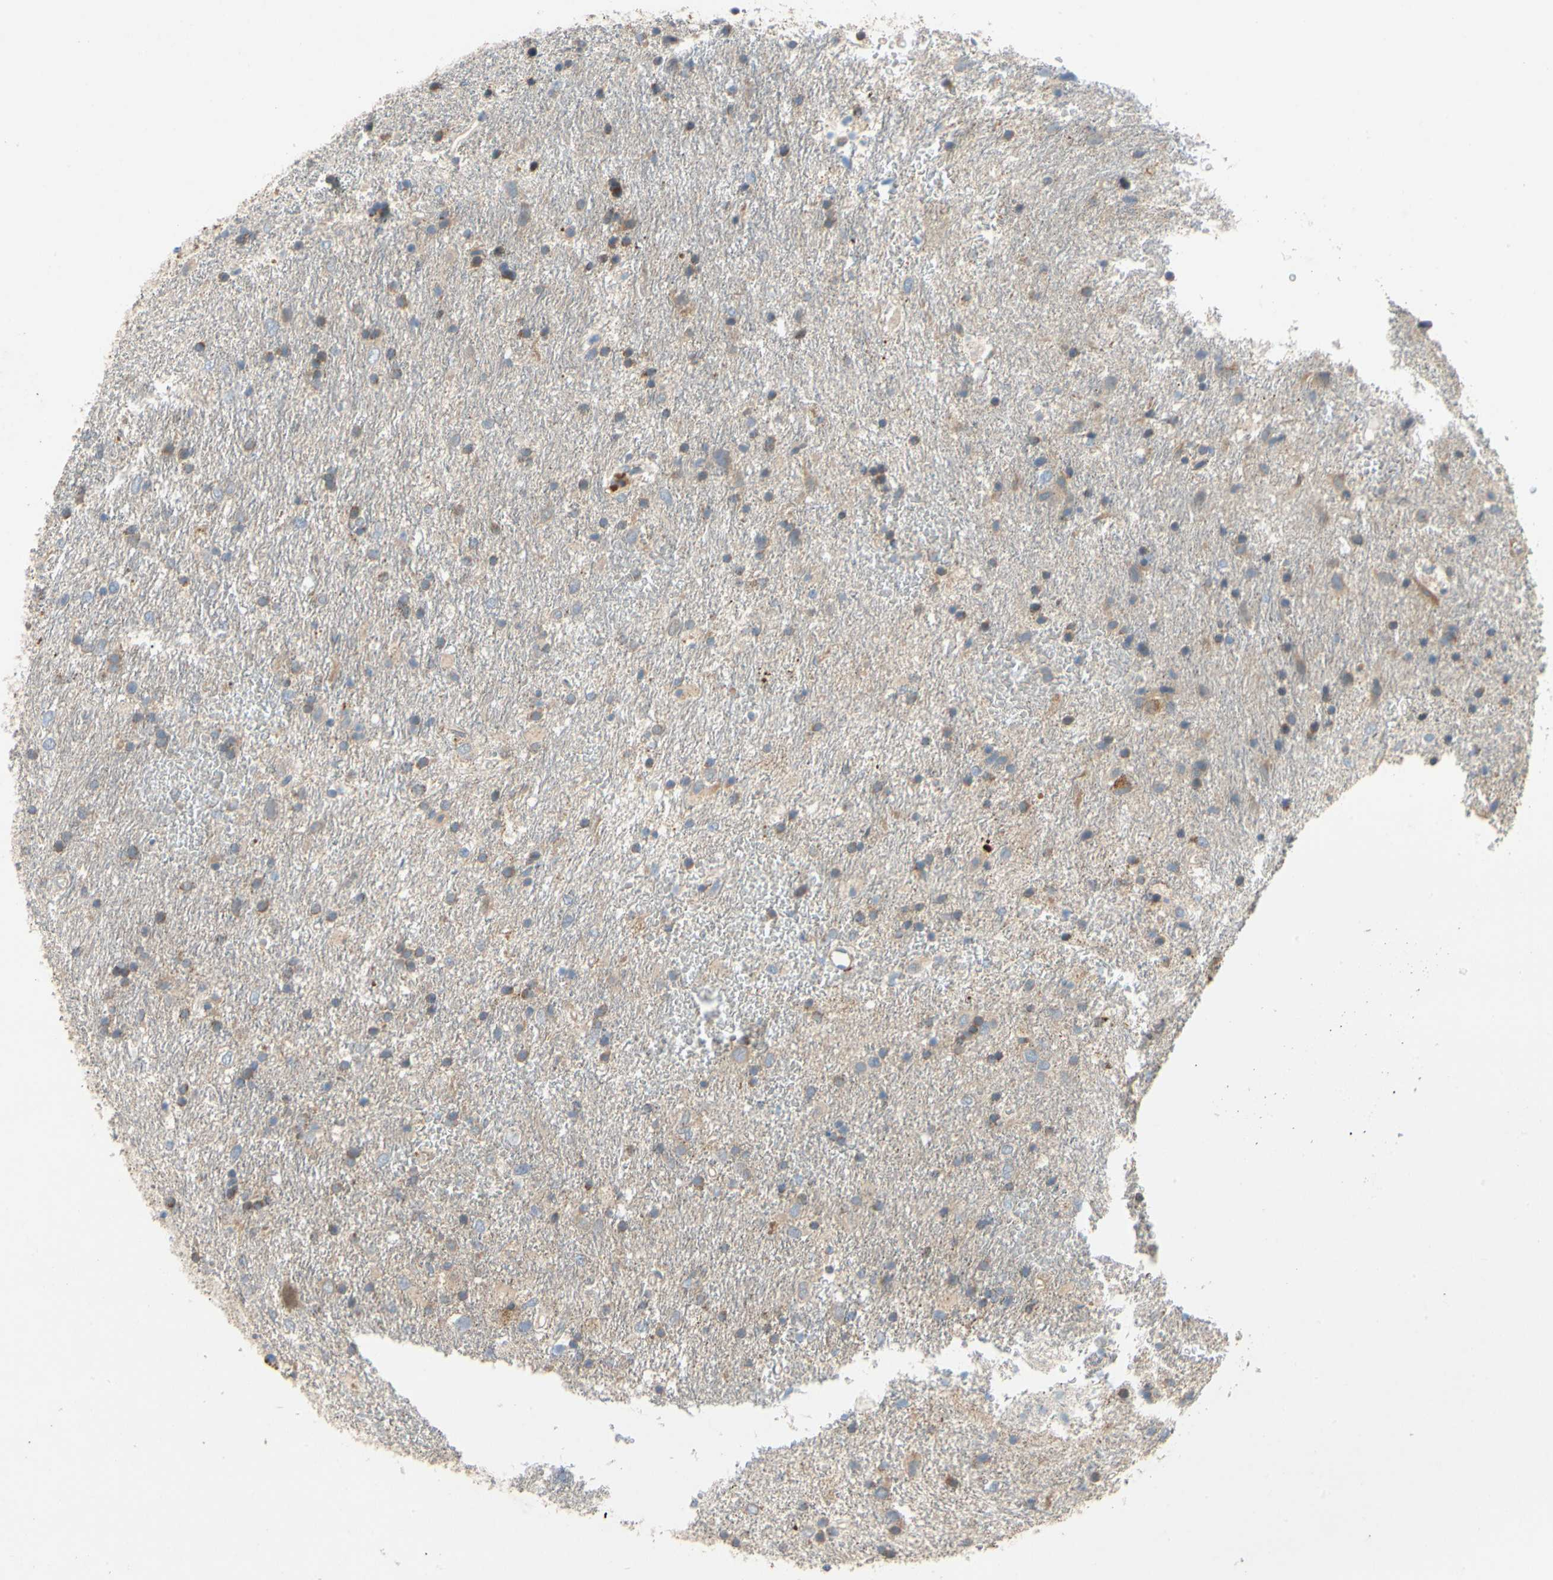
{"staining": {"intensity": "weak", "quantity": ">75%", "location": "cytoplasmic/membranous"}, "tissue": "glioma", "cell_type": "Tumor cells", "image_type": "cancer", "snomed": [{"axis": "morphology", "description": "Glioma, malignant, Low grade"}, {"axis": "topography", "description": "Brain"}], "caption": "DAB (3,3'-diaminobenzidine) immunohistochemical staining of malignant low-grade glioma reveals weak cytoplasmic/membranous protein expression in about >75% of tumor cells.", "gene": "KLHDC8B", "patient": {"sex": "male", "age": 77}}